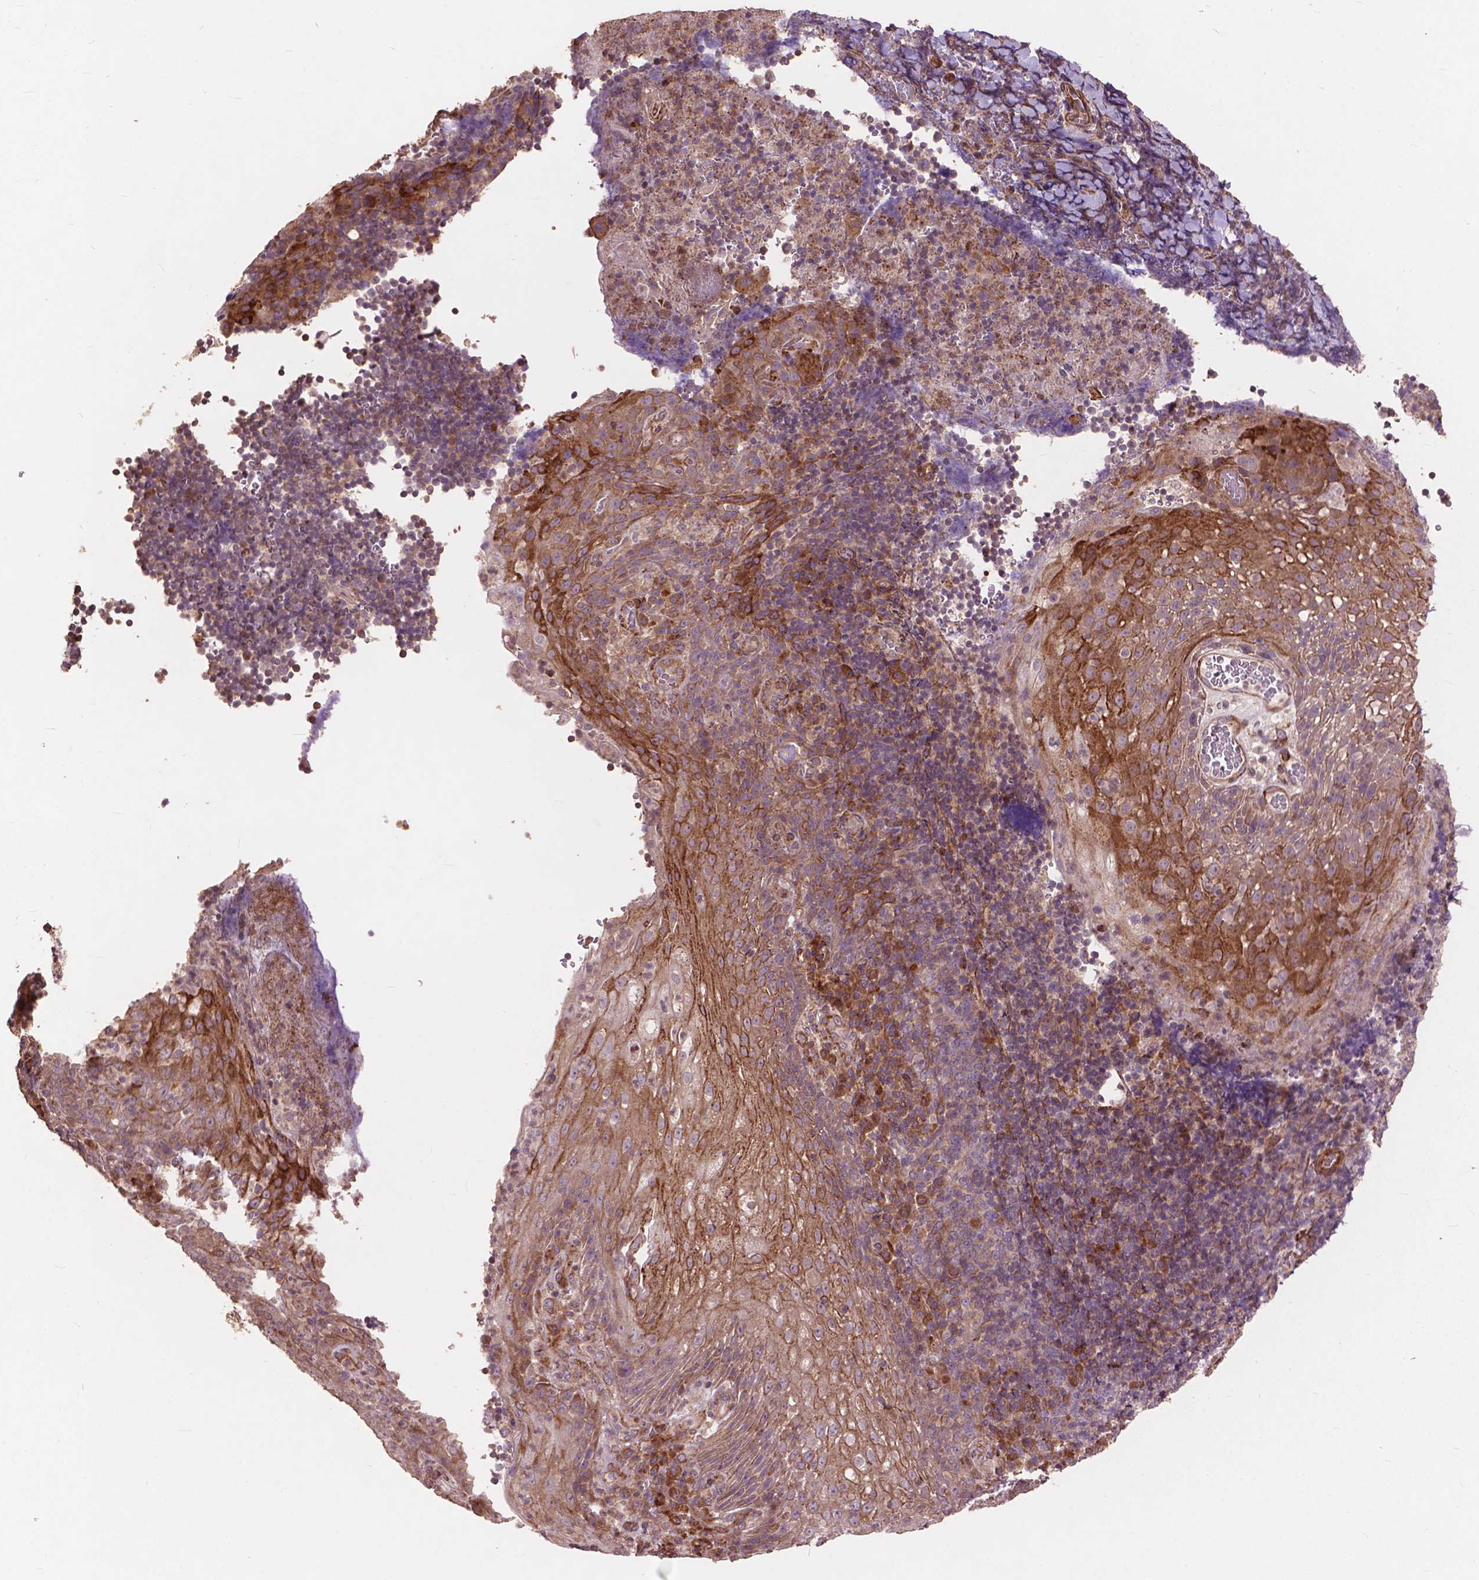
{"staining": {"intensity": "moderate", "quantity": "<25%", "location": "nuclear"}, "tissue": "tonsil", "cell_type": "Germinal center cells", "image_type": "normal", "snomed": [{"axis": "morphology", "description": "Normal tissue, NOS"}, {"axis": "topography", "description": "Tonsil"}], "caption": "High-magnification brightfield microscopy of normal tonsil stained with DAB (brown) and counterstained with hematoxylin (blue). germinal center cells exhibit moderate nuclear positivity is present in approximately<25% of cells.", "gene": "FNIP1", "patient": {"sex": "male", "age": 17}}